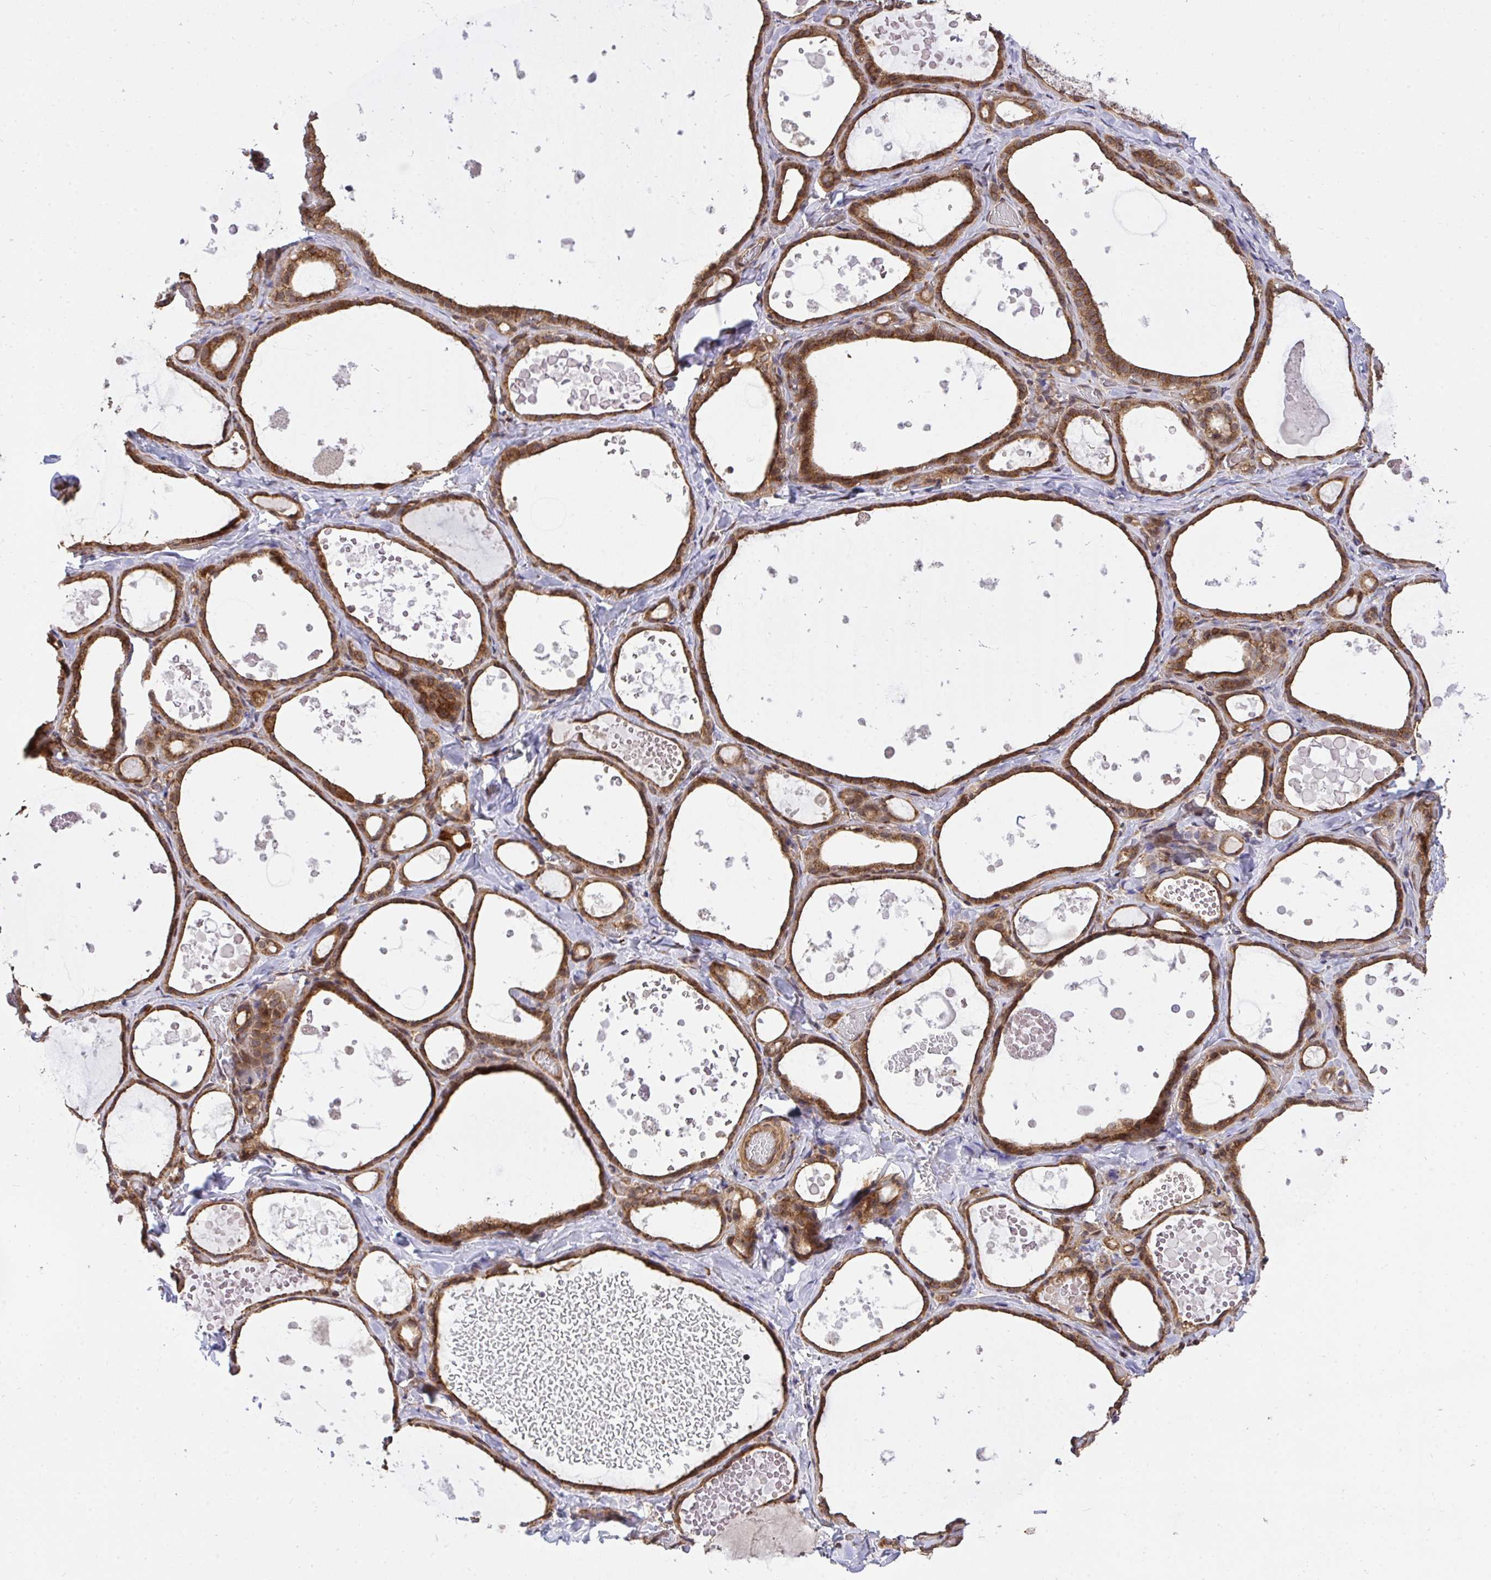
{"staining": {"intensity": "moderate", "quantity": ">75%", "location": "cytoplasmic/membranous"}, "tissue": "thyroid gland", "cell_type": "Glandular cells", "image_type": "normal", "snomed": [{"axis": "morphology", "description": "Normal tissue, NOS"}, {"axis": "topography", "description": "Thyroid gland"}], "caption": "Normal thyroid gland shows moderate cytoplasmic/membranous staining in about >75% of glandular cells.", "gene": "ERI1", "patient": {"sex": "female", "age": 56}}